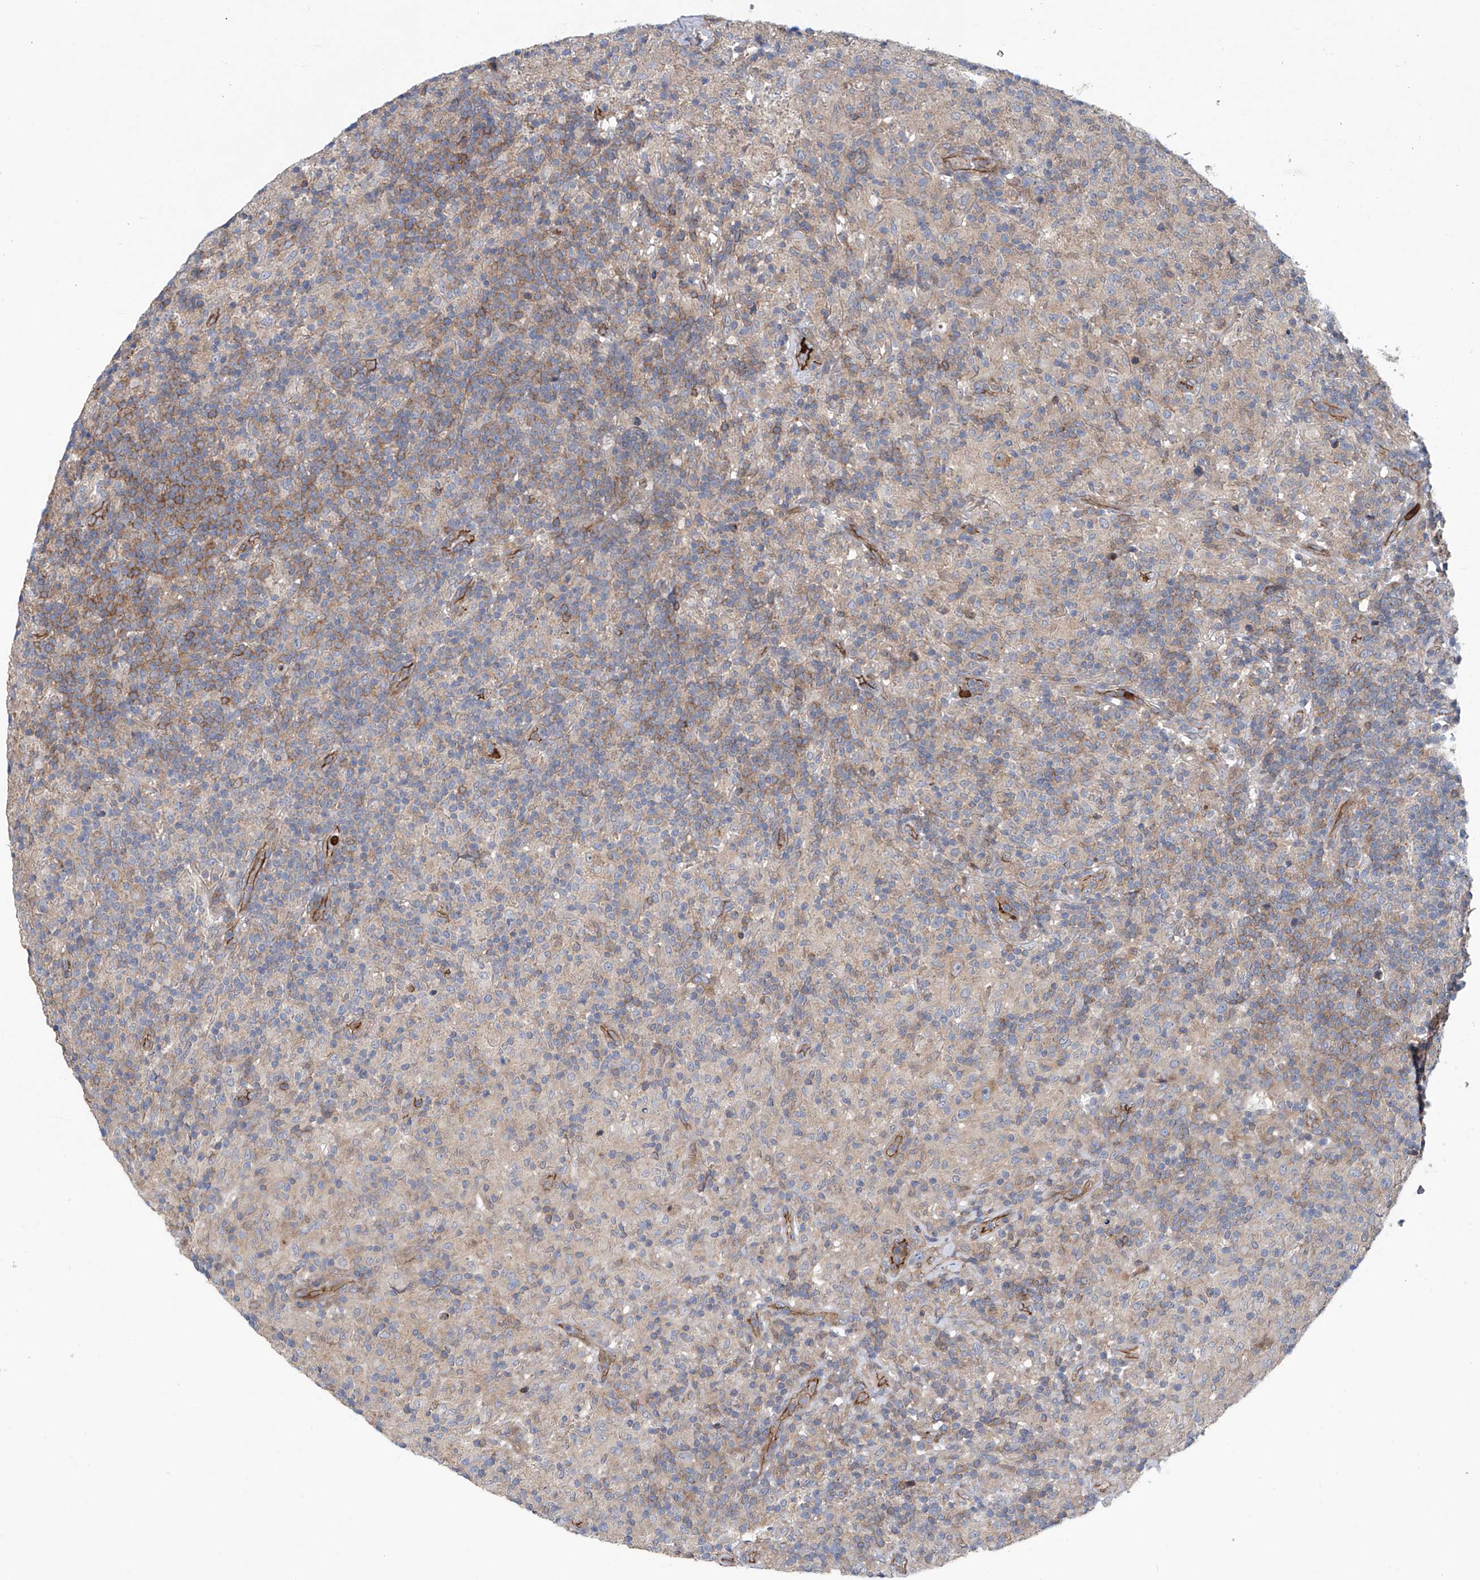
{"staining": {"intensity": "weak", "quantity": ">75%", "location": "cytoplasmic/membranous"}, "tissue": "lymphoma", "cell_type": "Tumor cells", "image_type": "cancer", "snomed": [{"axis": "morphology", "description": "Hodgkin's disease, NOS"}, {"axis": "topography", "description": "Lymph node"}], "caption": "An IHC photomicrograph of neoplastic tissue is shown. Protein staining in brown highlights weak cytoplasmic/membranous positivity in Hodgkin's disease within tumor cells. The staining was performed using DAB, with brown indicating positive protein expression. Nuclei are stained blue with hematoxylin.", "gene": "EIF2D", "patient": {"sex": "male", "age": 70}}